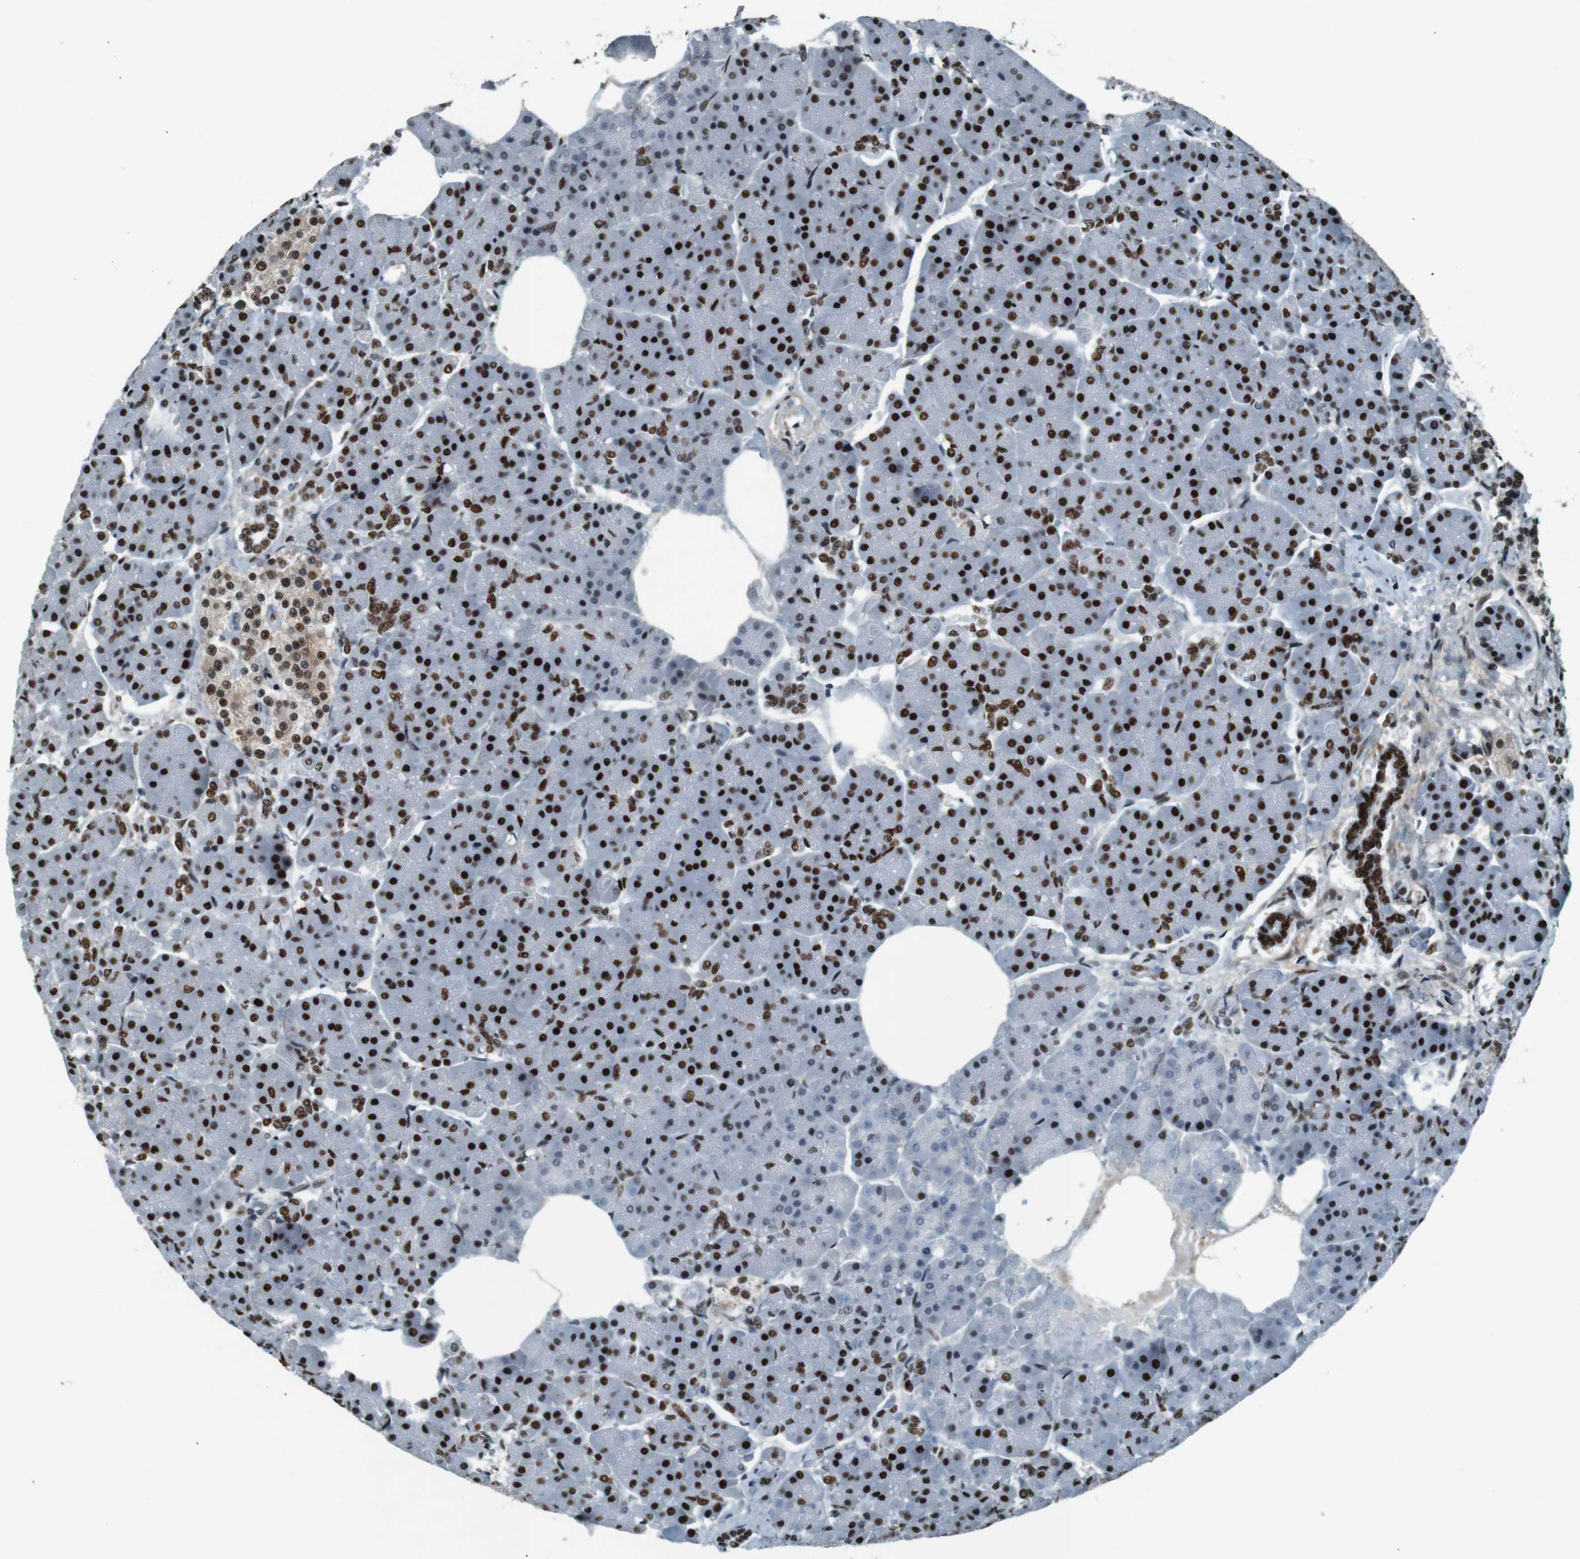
{"staining": {"intensity": "strong", "quantity": ">75%", "location": "nuclear"}, "tissue": "pancreas", "cell_type": "Exocrine glandular cells", "image_type": "normal", "snomed": [{"axis": "morphology", "description": "Normal tissue, NOS"}, {"axis": "topography", "description": "Pancreas"}], "caption": "Immunohistochemical staining of unremarkable human pancreas displays strong nuclear protein staining in about >75% of exocrine glandular cells. (IHC, brightfield microscopy, high magnification).", "gene": "HEXIM1", "patient": {"sex": "female", "age": 70}}